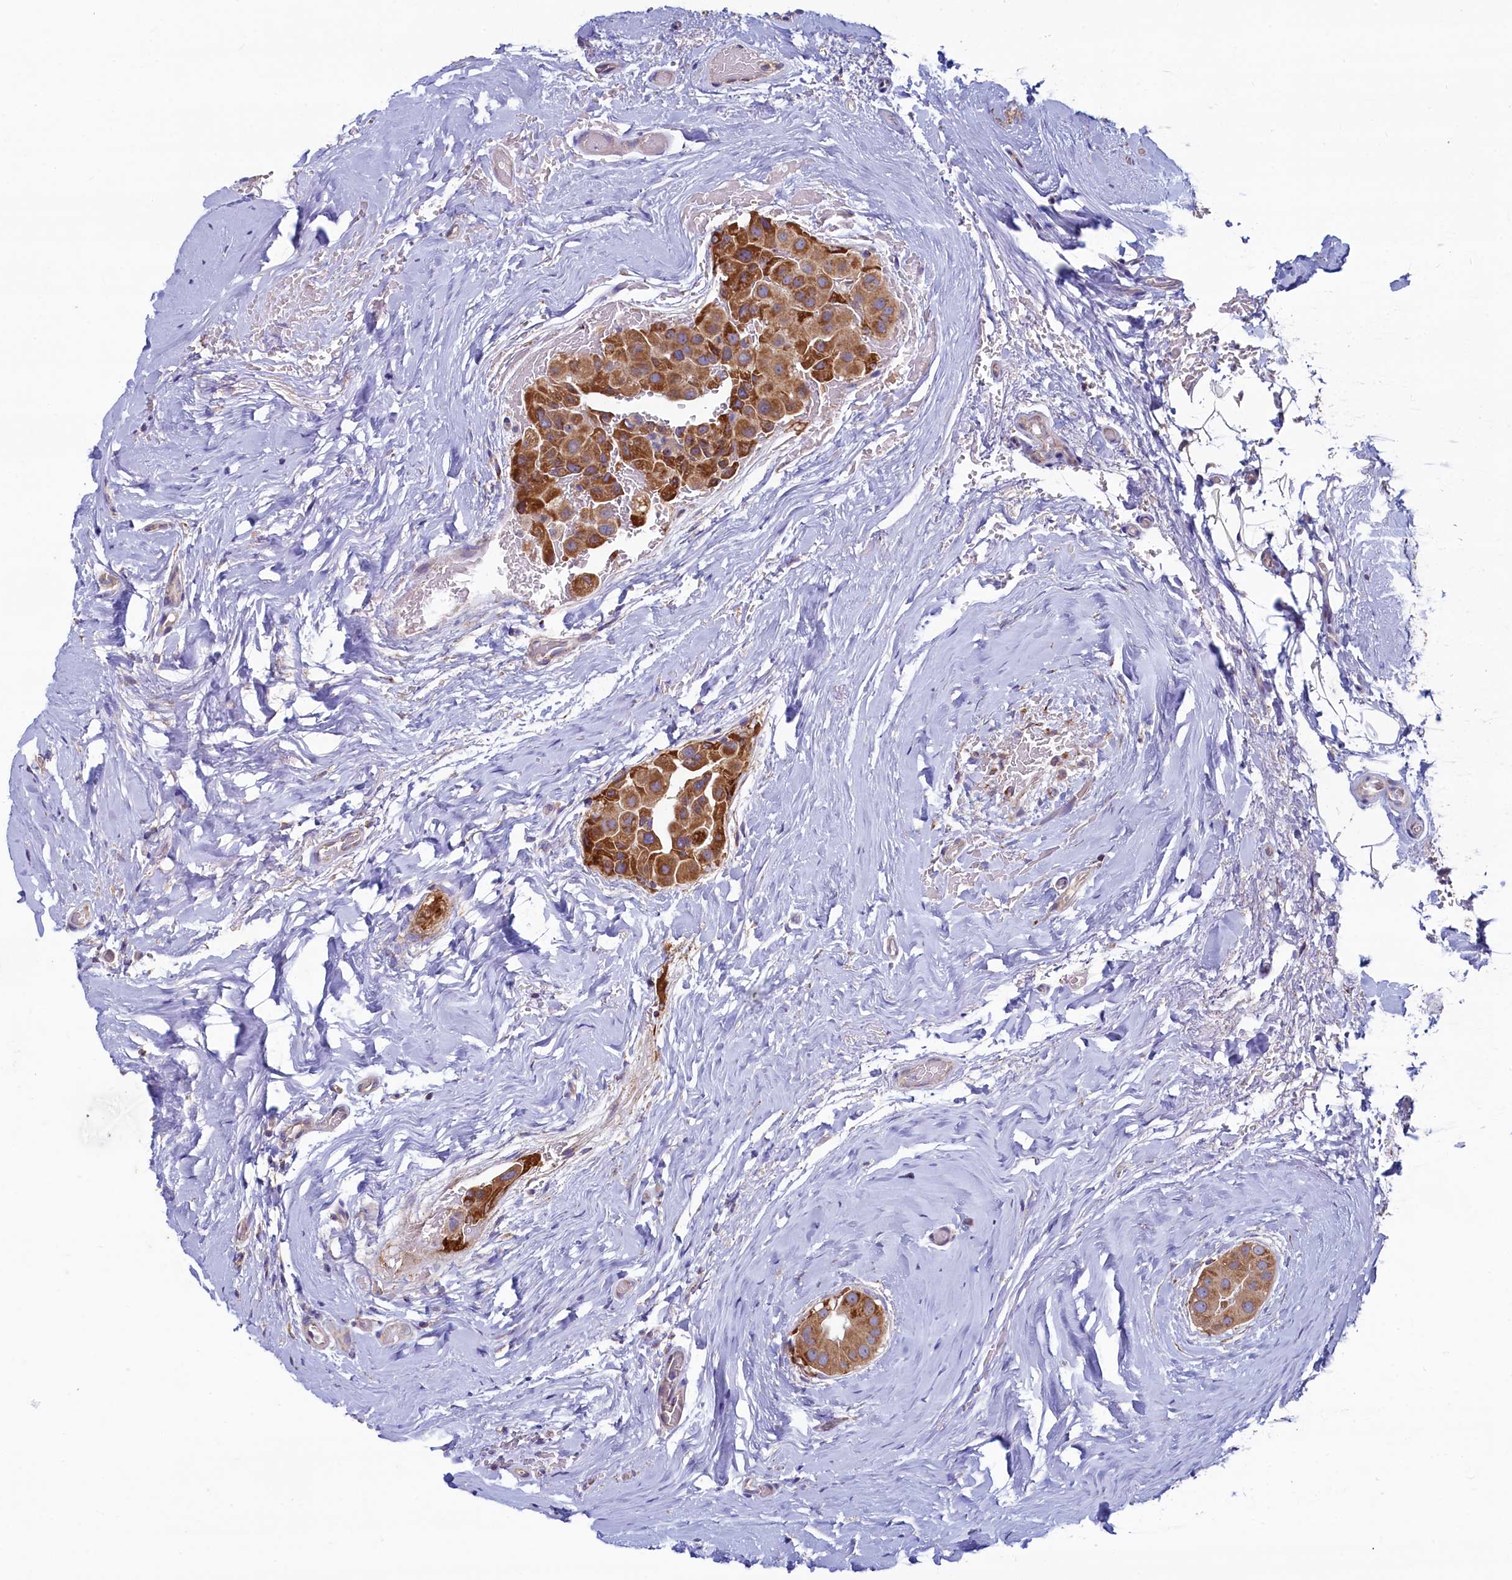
{"staining": {"intensity": "moderate", "quantity": ">75%", "location": "cytoplasmic/membranous"}, "tissue": "thyroid cancer", "cell_type": "Tumor cells", "image_type": "cancer", "snomed": [{"axis": "morphology", "description": "Papillary adenocarcinoma, NOS"}, {"axis": "topography", "description": "Thyroid gland"}], "caption": "Immunohistochemistry (IHC) image of neoplastic tissue: human thyroid papillary adenocarcinoma stained using IHC exhibits medium levels of moderate protein expression localized specifically in the cytoplasmic/membranous of tumor cells, appearing as a cytoplasmic/membranous brown color.", "gene": "SPATA2L", "patient": {"sex": "male", "age": 33}}